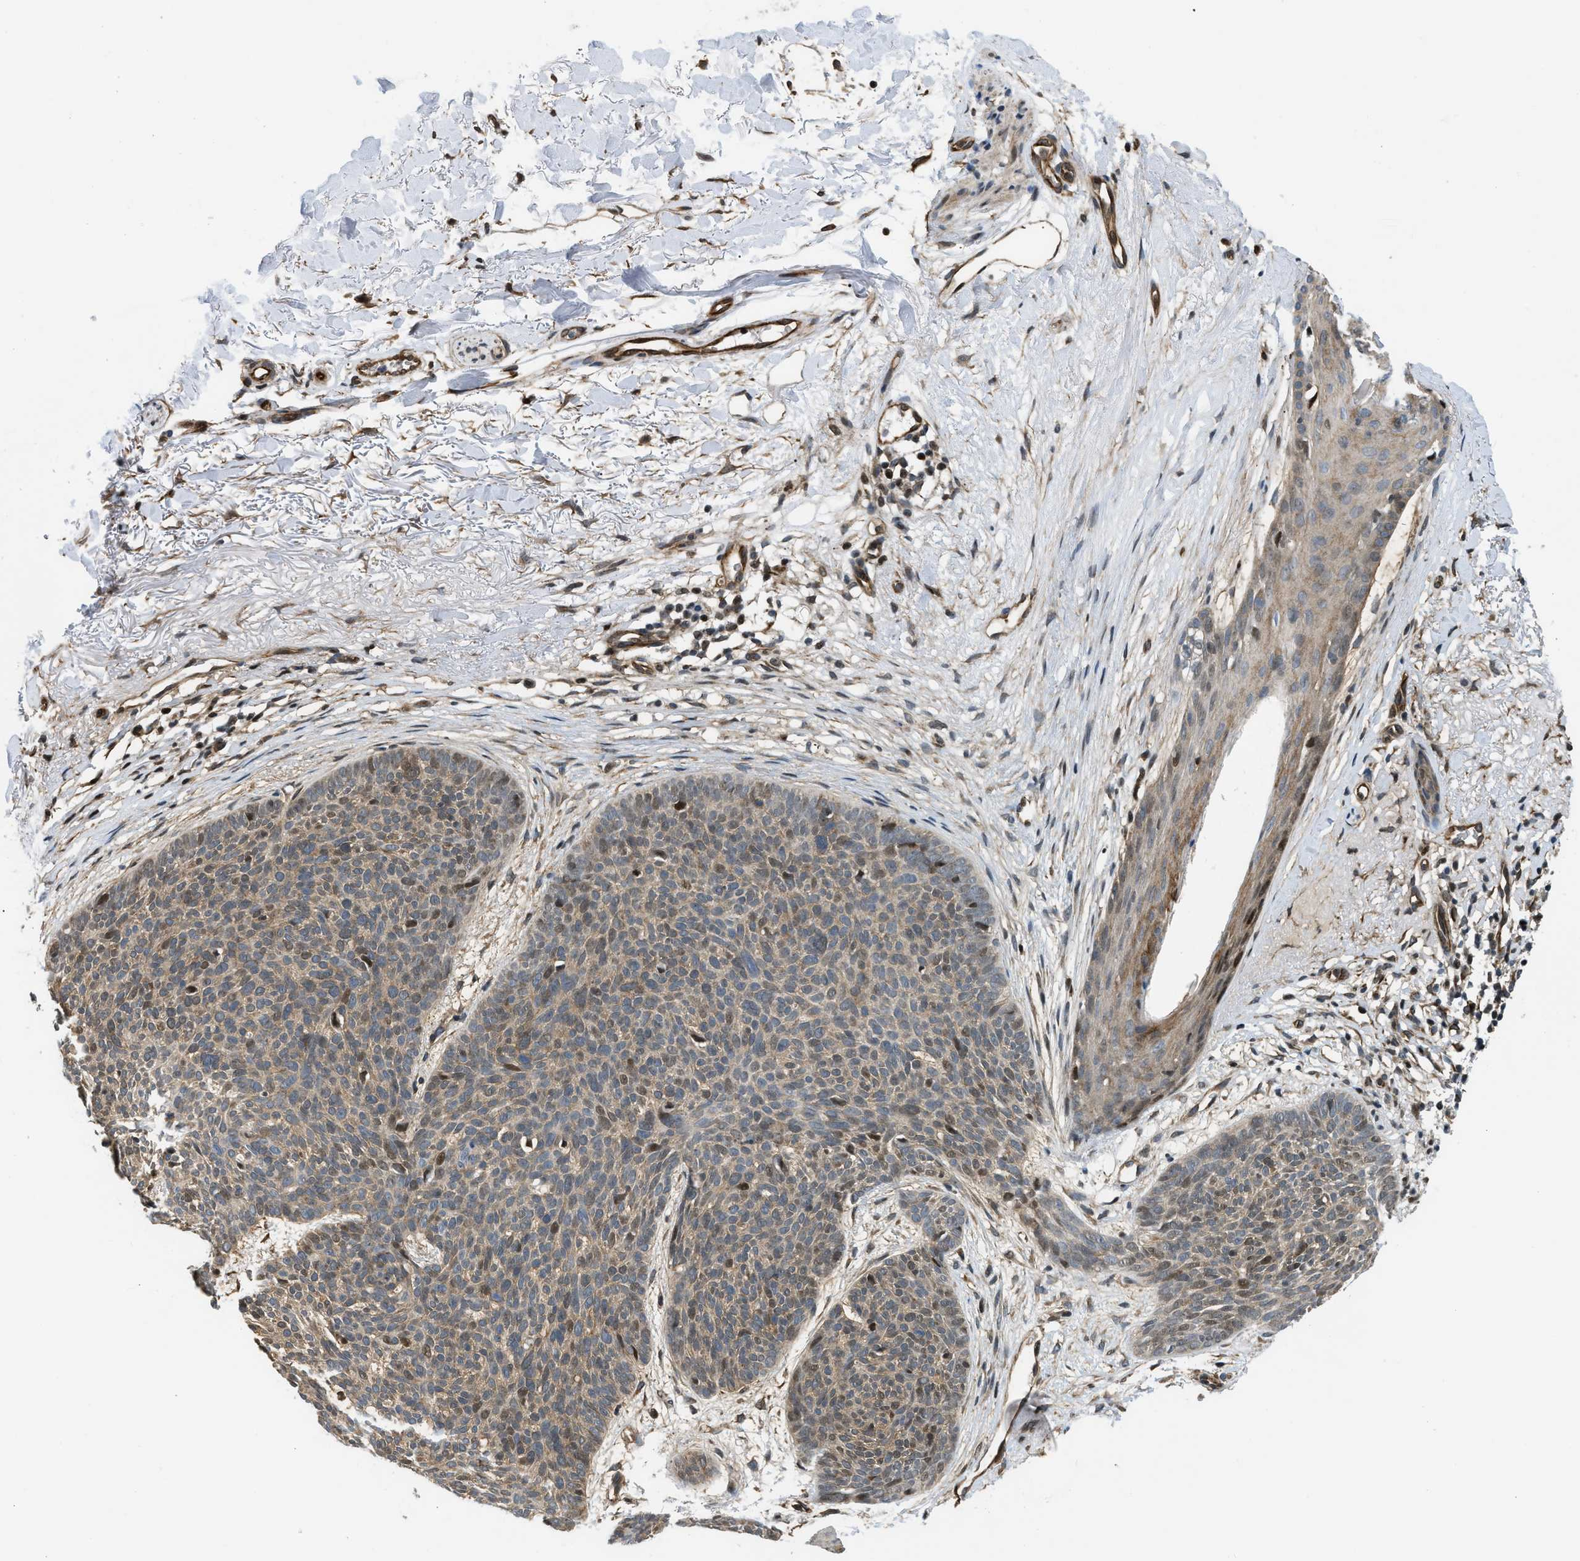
{"staining": {"intensity": "weak", "quantity": ">75%", "location": "cytoplasmic/membranous"}, "tissue": "skin cancer", "cell_type": "Tumor cells", "image_type": "cancer", "snomed": [{"axis": "morphology", "description": "Normal tissue, NOS"}, {"axis": "morphology", "description": "Basal cell carcinoma"}, {"axis": "topography", "description": "Skin"}], "caption": "Protein expression analysis of human skin basal cell carcinoma reveals weak cytoplasmic/membranous staining in about >75% of tumor cells.", "gene": "LTA4H", "patient": {"sex": "female", "age": 70}}